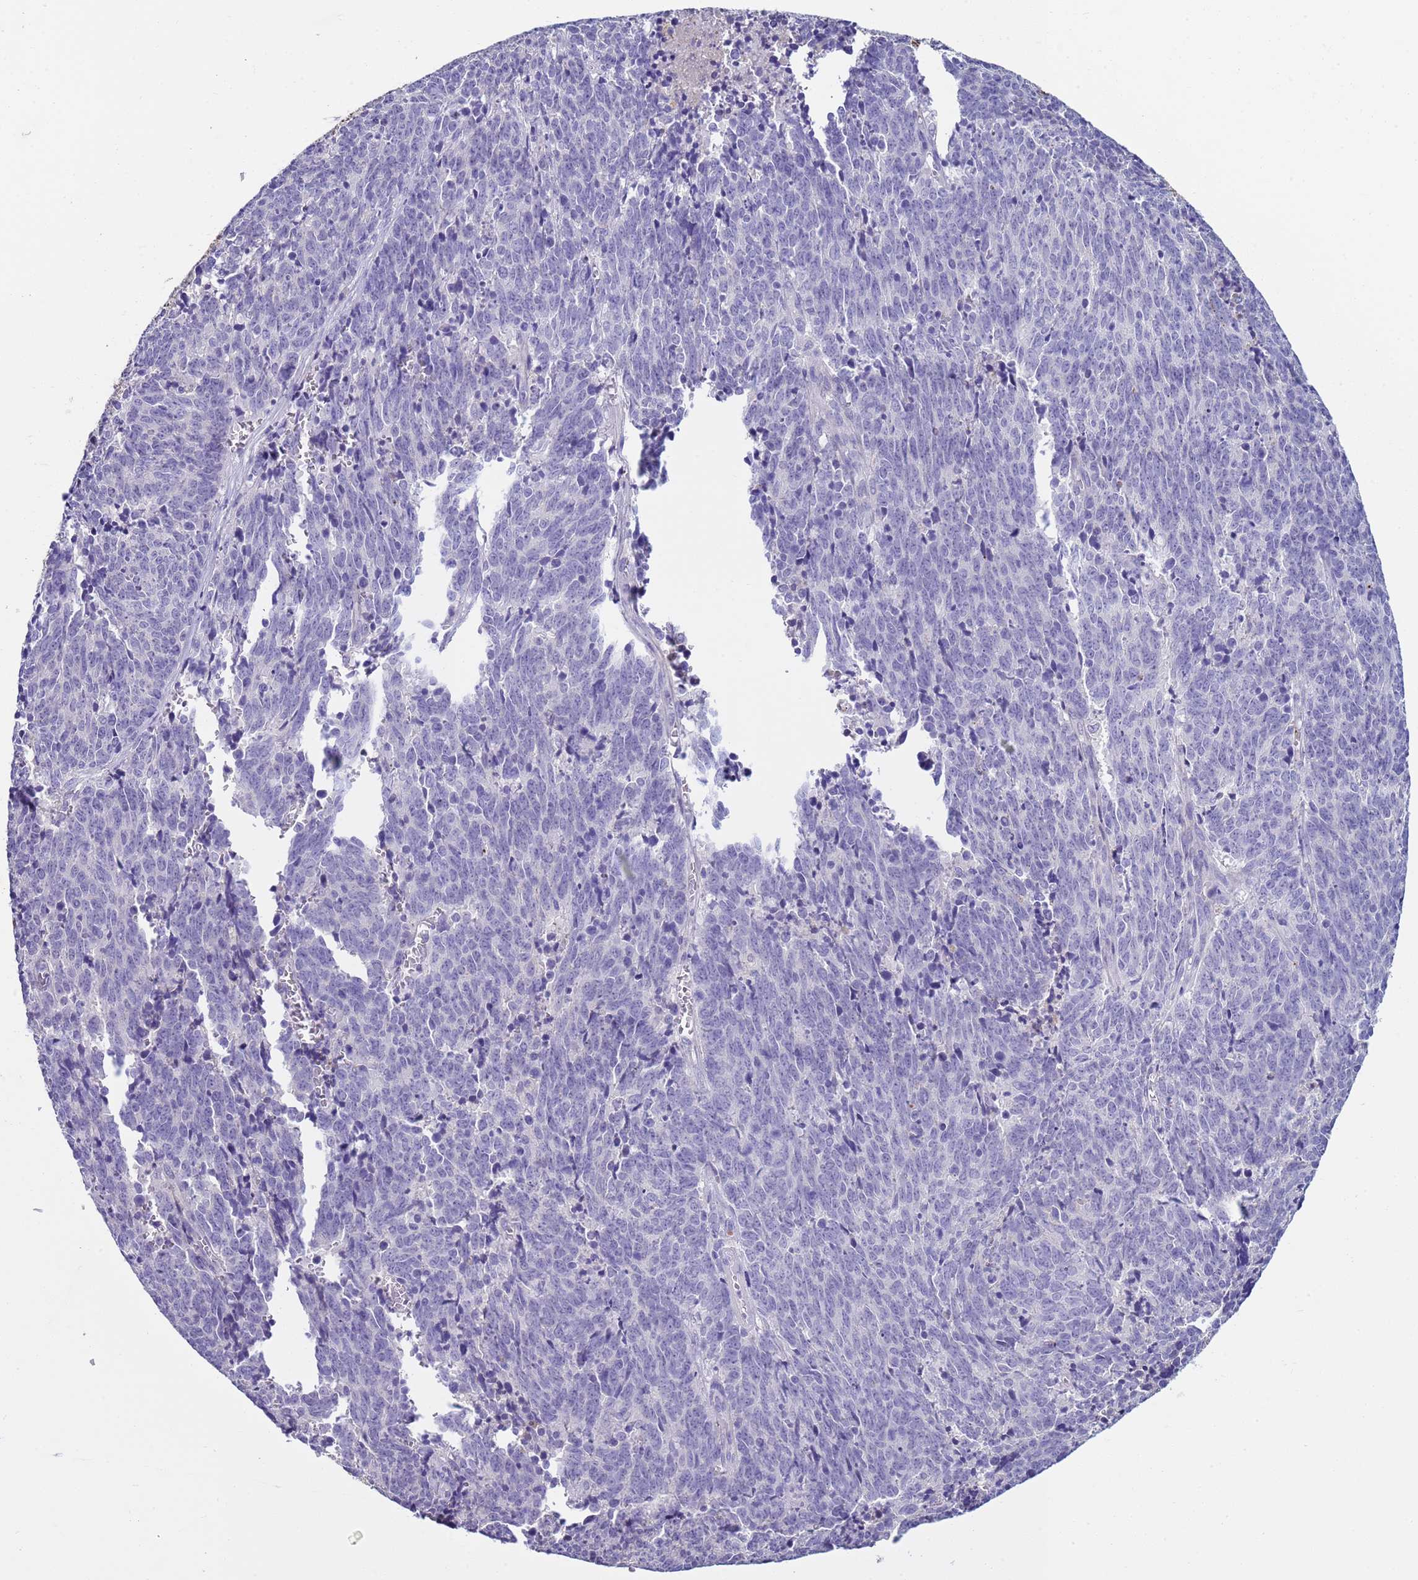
{"staining": {"intensity": "negative", "quantity": "none", "location": "none"}, "tissue": "cervical cancer", "cell_type": "Tumor cells", "image_type": "cancer", "snomed": [{"axis": "morphology", "description": "Squamous cell carcinoma, NOS"}, {"axis": "topography", "description": "Cervix"}], "caption": "Tumor cells show no significant positivity in squamous cell carcinoma (cervical).", "gene": "TRIM51", "patient": {"sex": "female", "age": 29}}